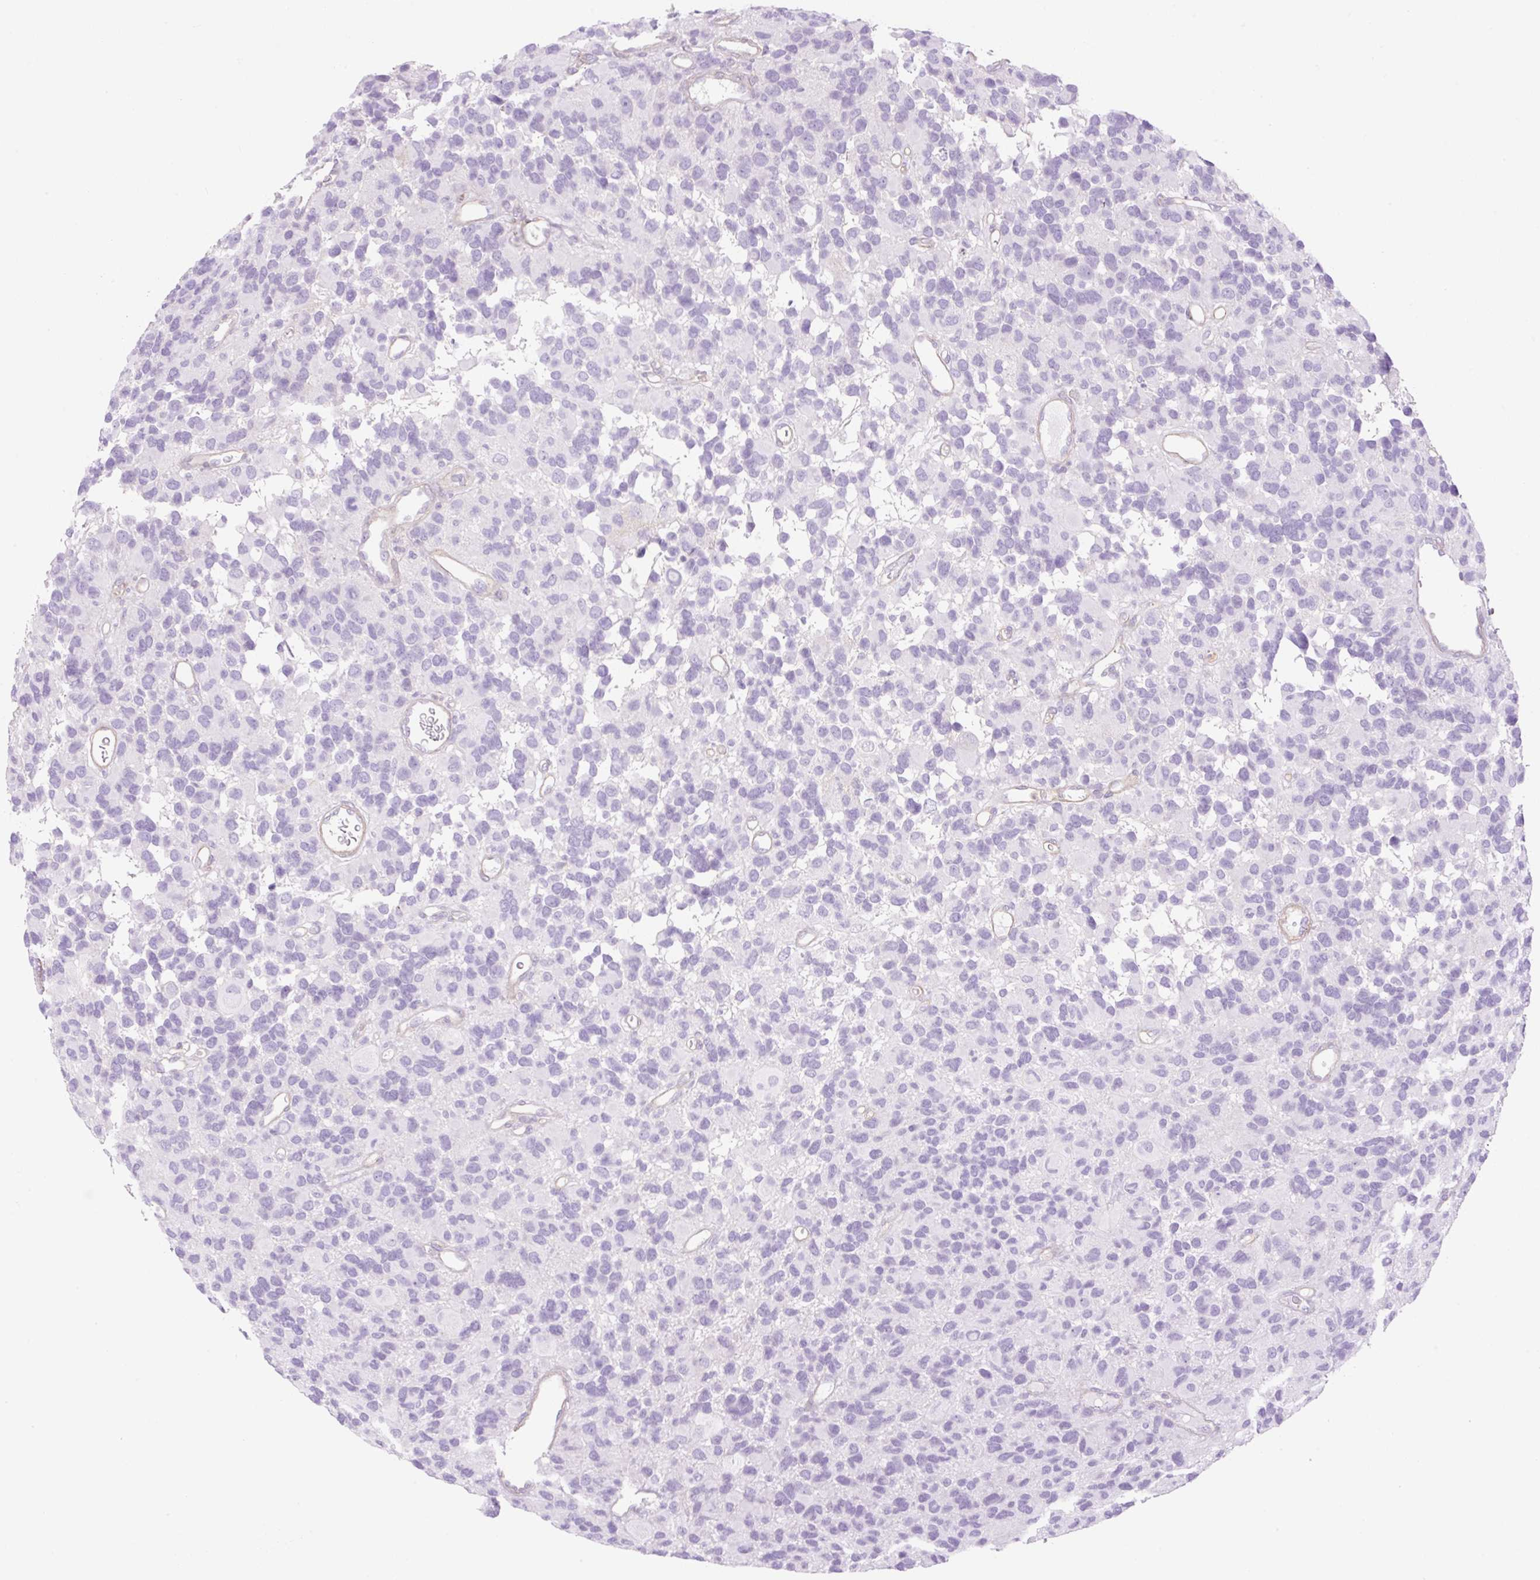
{"staining": {"intensity": "negative", "quantity": "none", "location": "none"}, "tissue": "glioma", "cell_type": "Tumor cells", "image_type": "cancer", "snomed": [{"axis": "morphology", "description": "Glioma, malignant, High grade"}, {"axis": "topography", "description": "Brain"}], "caption": "An immunohistochemistry photomicrograph of malignant high-grade glioma is shown. There is no staining in tumor cells of malignant high-grade glioma.", "gene": "EHD3", "patient": {"sex": "male", "age": 77}}